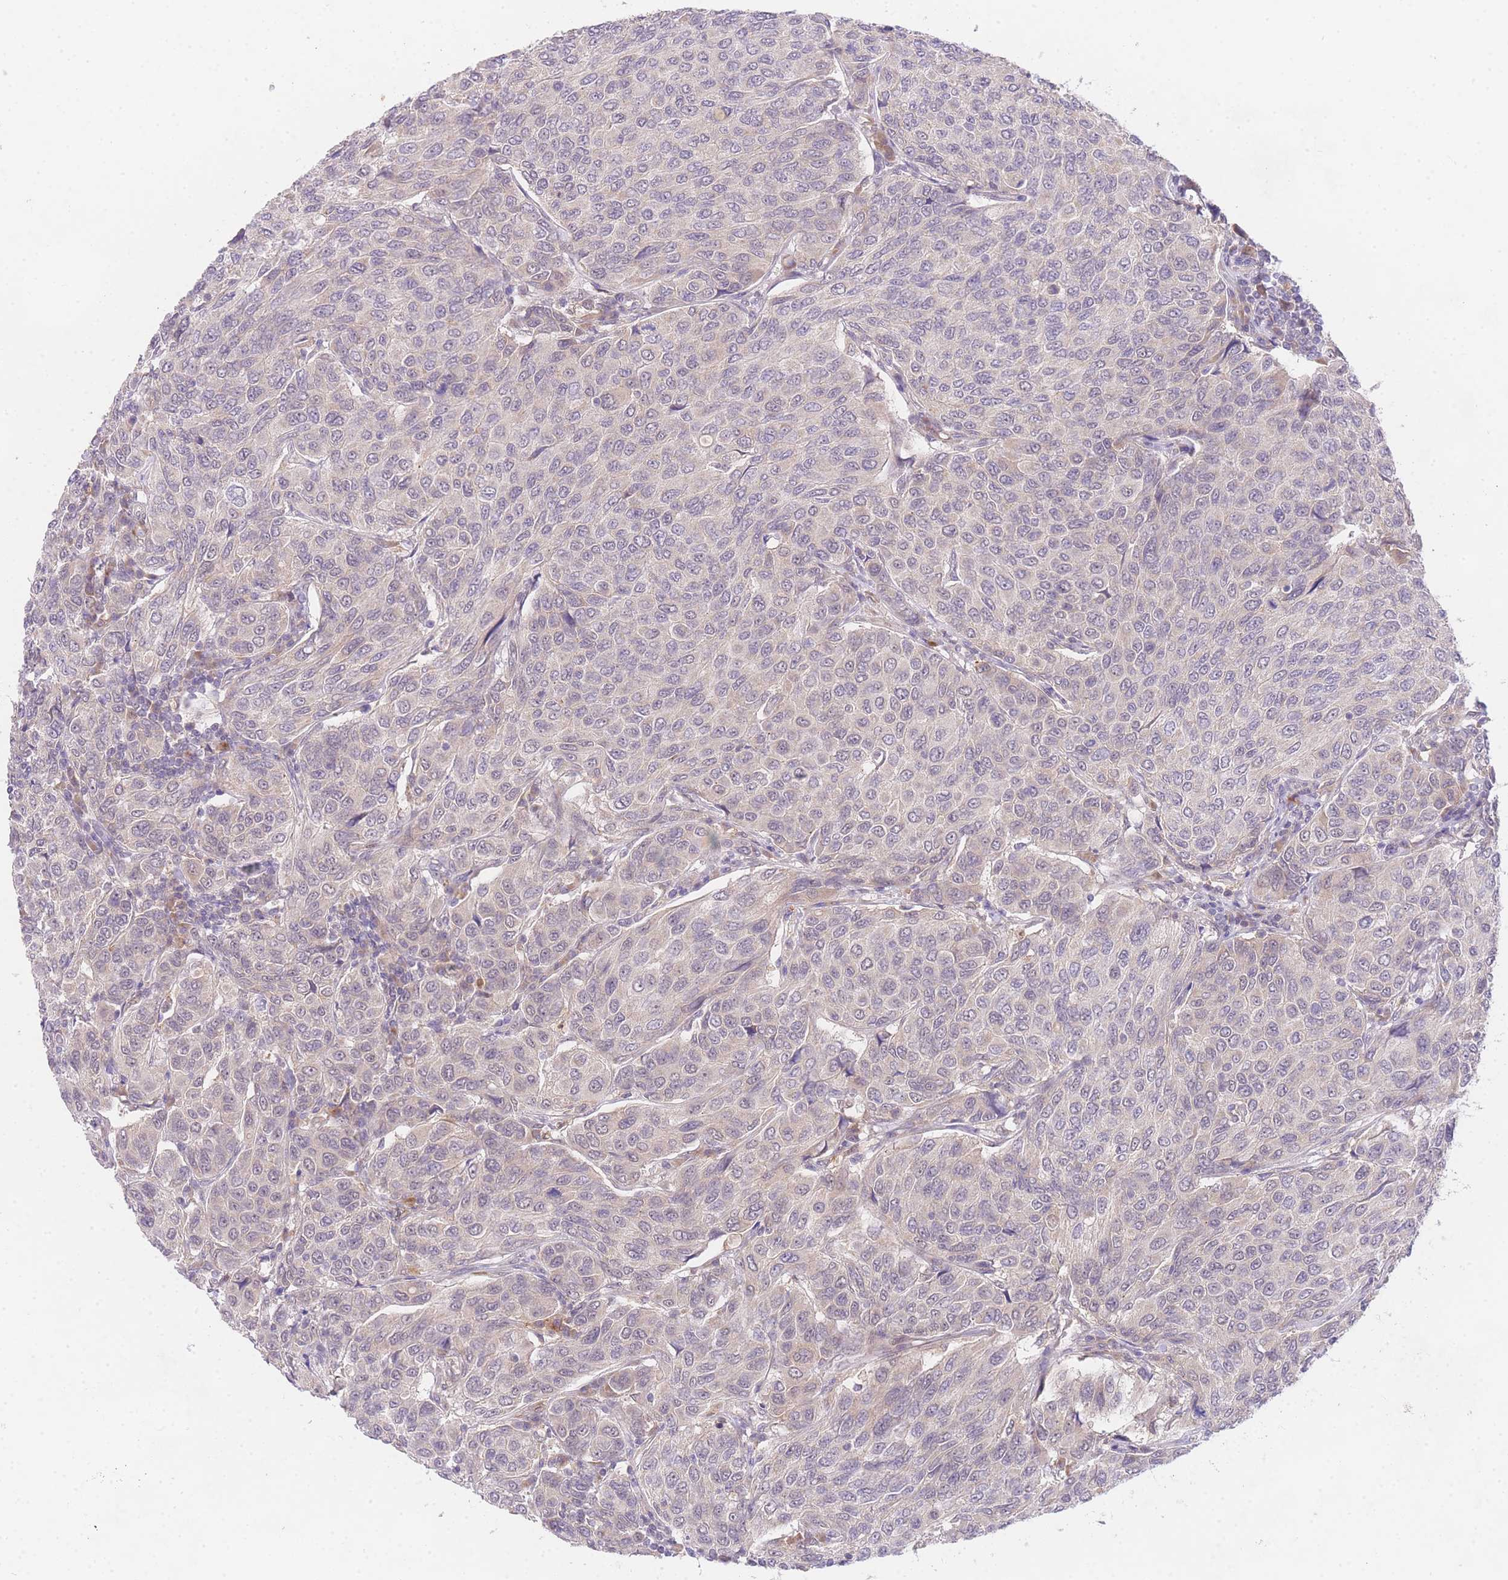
{"staining": {"intensity": "negative", "quantity": "none", "location": "none"}, "tissue": "breast cancer", "cell_type": "Tumor cells", "image_type": "cancer", "snomed": [{"axis": "morphology", "description": "Duct carcinoma"}, {"axis": "topography", "description": "Breast"}], "caption": "Tumor cells are negative for brown protein staining in breast cancer (invasive ductal carcinoma).", "gene": "SLC25A33", "patient": {"sex": "female", "age": 55}}